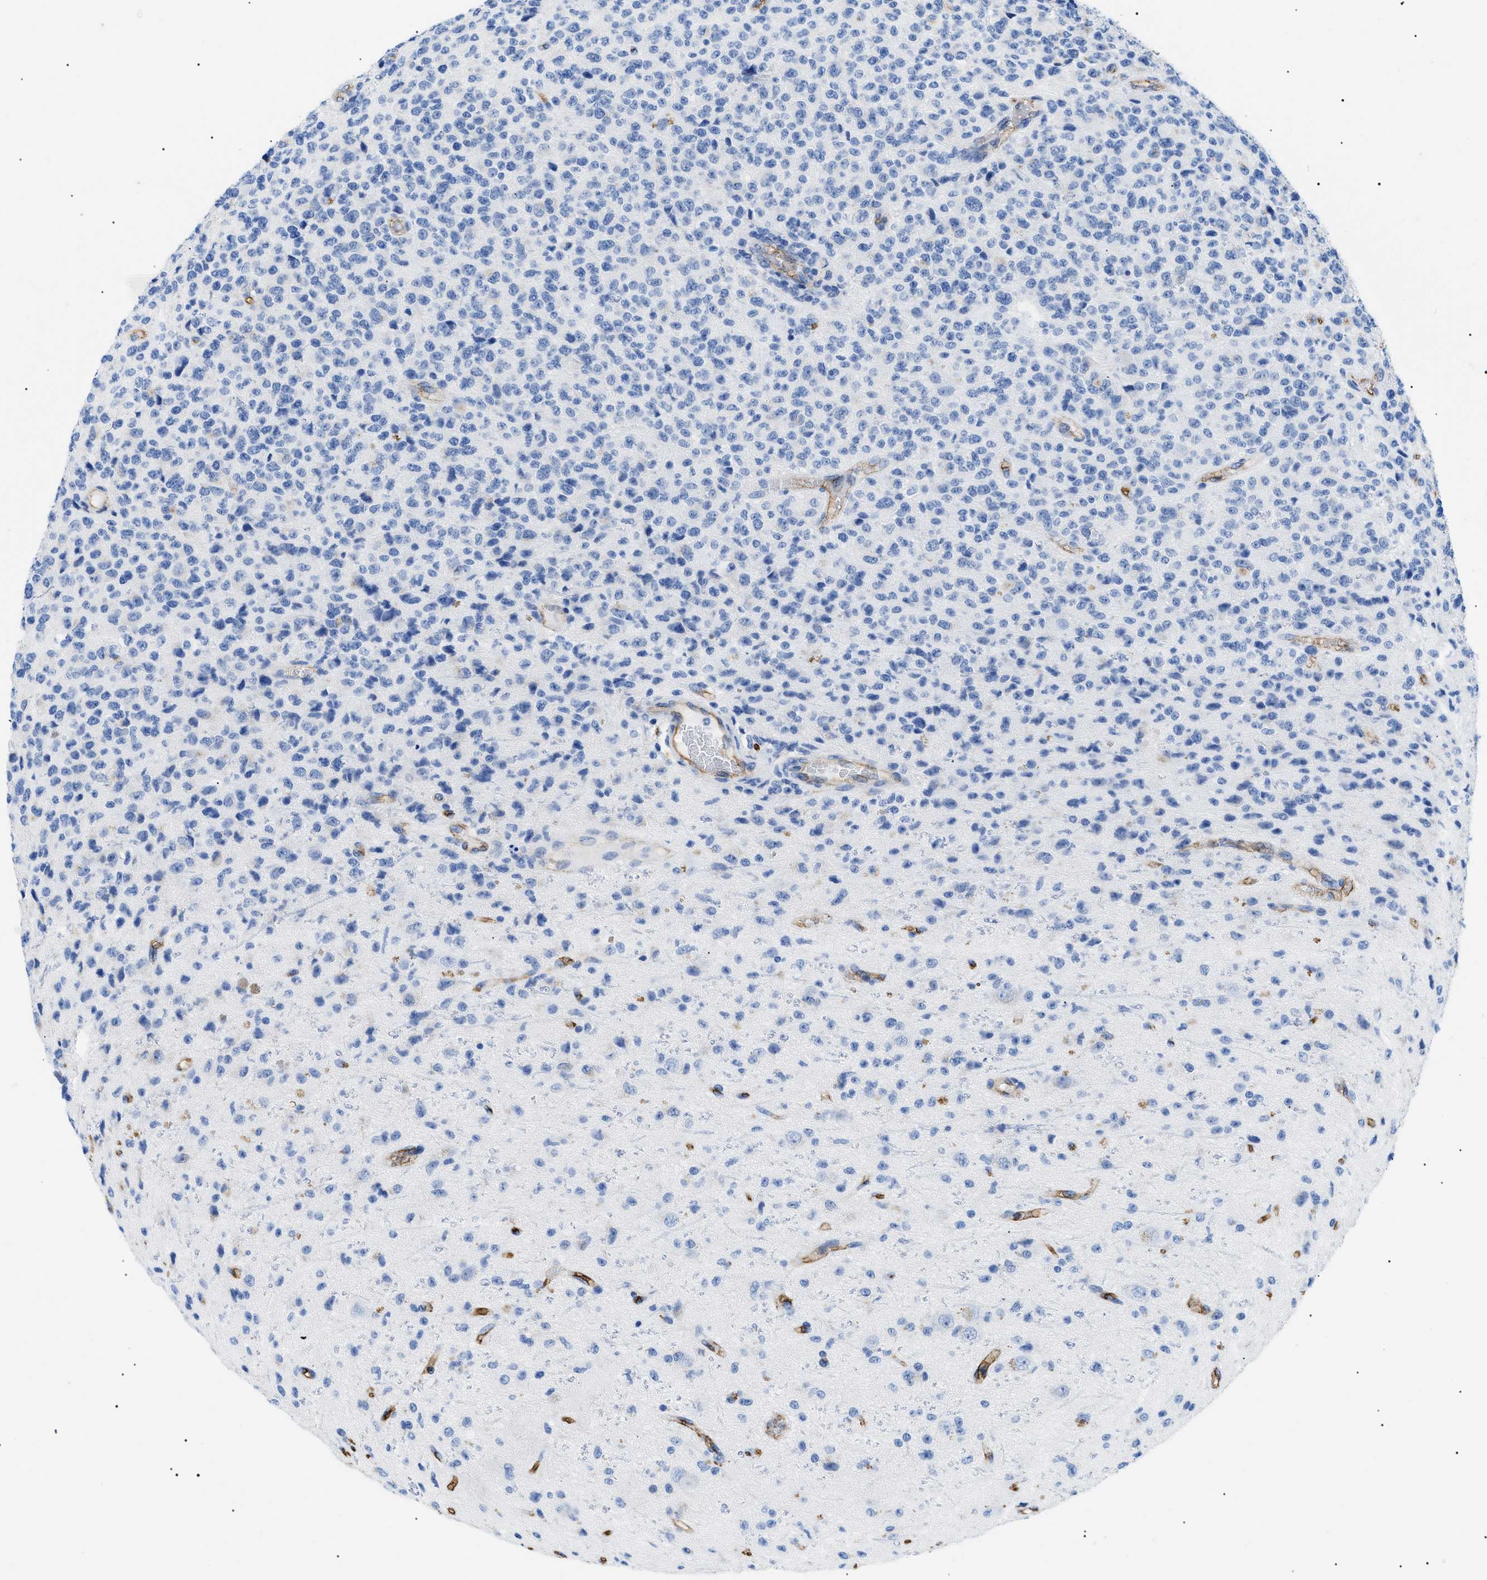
{"staining": {"intensity": "negative", "quantity": "none", "location": "none"}, "tissue": "glioma", "cell_type": "Tumor cells", "image_type": "cancer", "snomed": [{"axis": "morphology", "description": "Glioma, malignant, High grade"}, {"axis": "topography", "description": "pancreas cauda"}], "caption": "This is an IHC histopathology image of malignant glioma (high-grade). There is no staining in tumor cells.", "gene": "PODXL", "patient": {"sex": "male", "age": 60}}